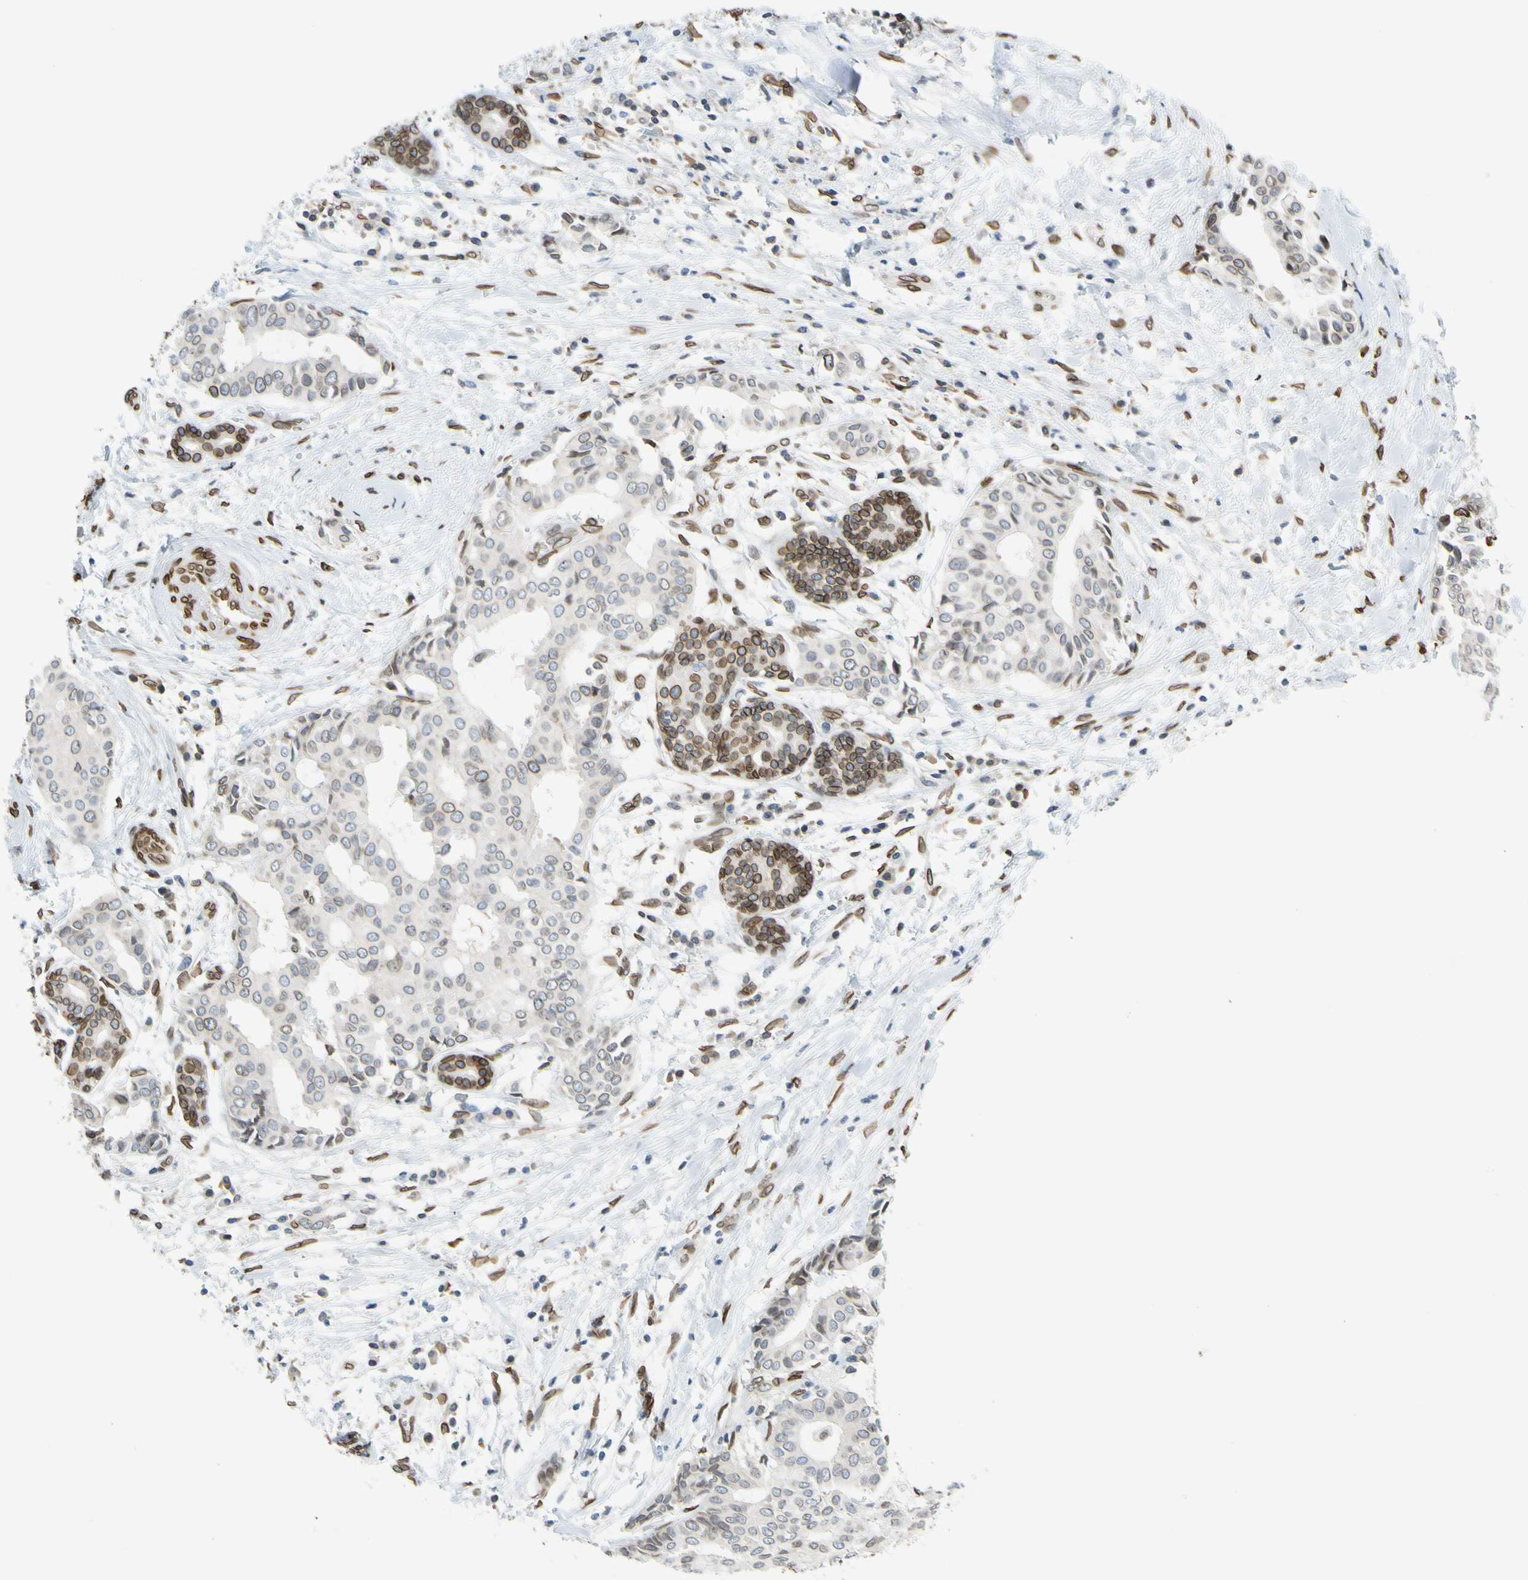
{"staining": {"intensity": "strong", "quantity": "25%-75%", "location": "cytoplasmic/membranous,nuclear"}, "tissue": "head and neck cancer", "cell_type": "Tumor cells", "image_type": "cancer", "snomed": [{"axis": "morphology", "description": "Adenocarcinoma, NOS"}, {"axis": "topography", "description": "Salivary gland"}, {"axis": "topography", "description": "Head-Neck"}], "caption": "Immunohistochemical staining of adenocarcinoma (head and neck) displays strong cytoplasmic/membranous and nuclear protein positivity in about 25%-75% of tumor cells. The staining was performed using DAB (3,3'-diaminobenzidine) to visualize the protein expression in brown, while the nuclei were stained in blue with hematoxylin (Magnification: 20x).", "gene": "SUN1", "patient": {"sex": "female", "age": 59}}